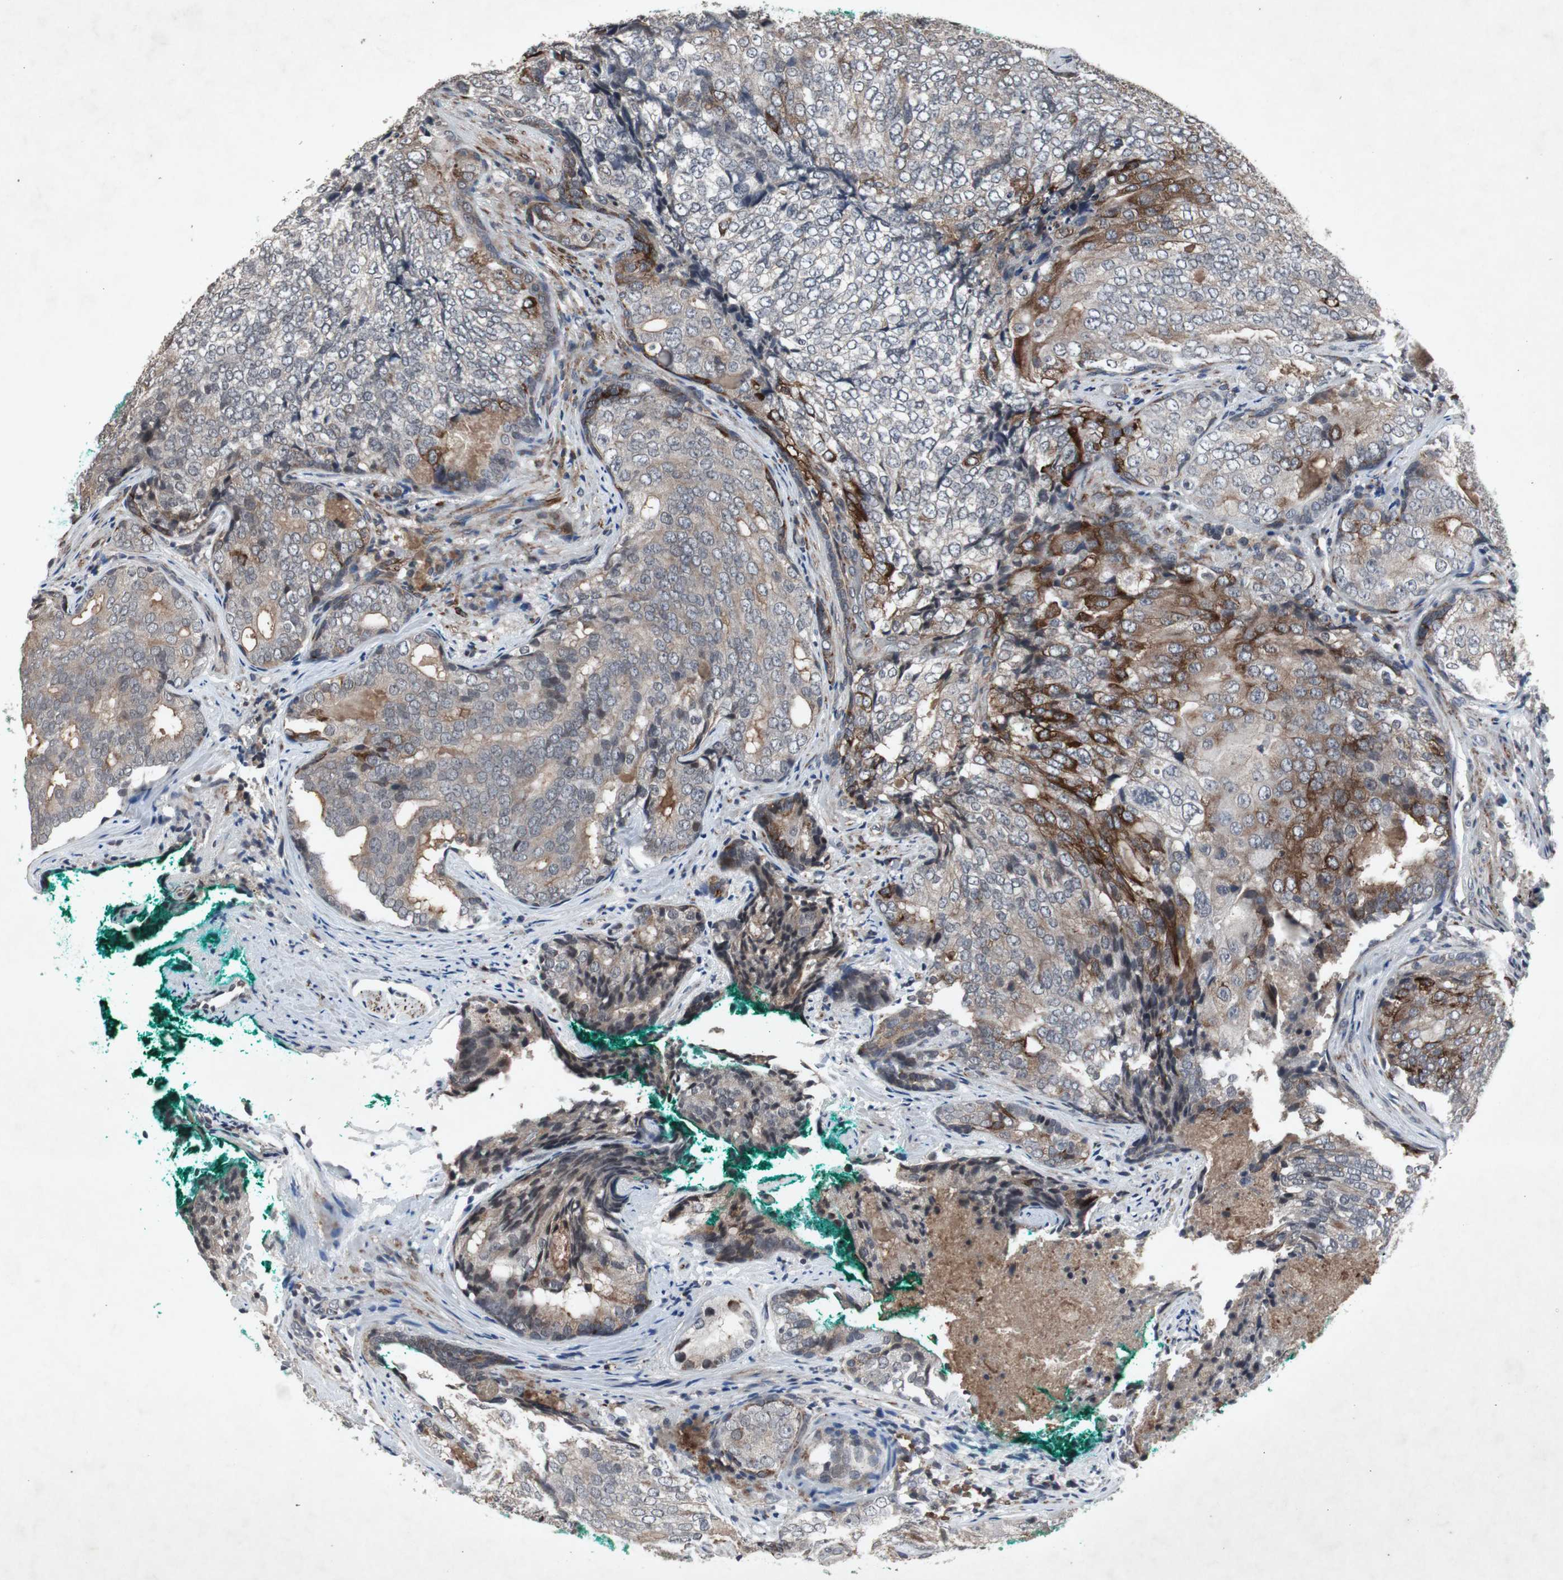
{"staining": {"intensity": "moderate", "quantity": "25%-75%", "location": "cytoplasmic/membranous"}, "tissue": "prostate cancer", "cell_type": "Tumor cells", "image_type": "cancer", "snomed": [{"axis": "morphology", "description": "Adenocarcinoma, High grade"}, {"axis": "topography", "description": "Prostate"}], "caption": "Prostate cancer (high-grade adenocarcinoma) stained with immunohistochemistry (IHC) exhibits moderate cytoplasmic/membranous staining in approximately 25%-75% of tumor cells. The protein is shown in brown color, while the nuclei are stained blue.", "gene": "CRADD", "patient": {"sex": "male", "age": 66}}